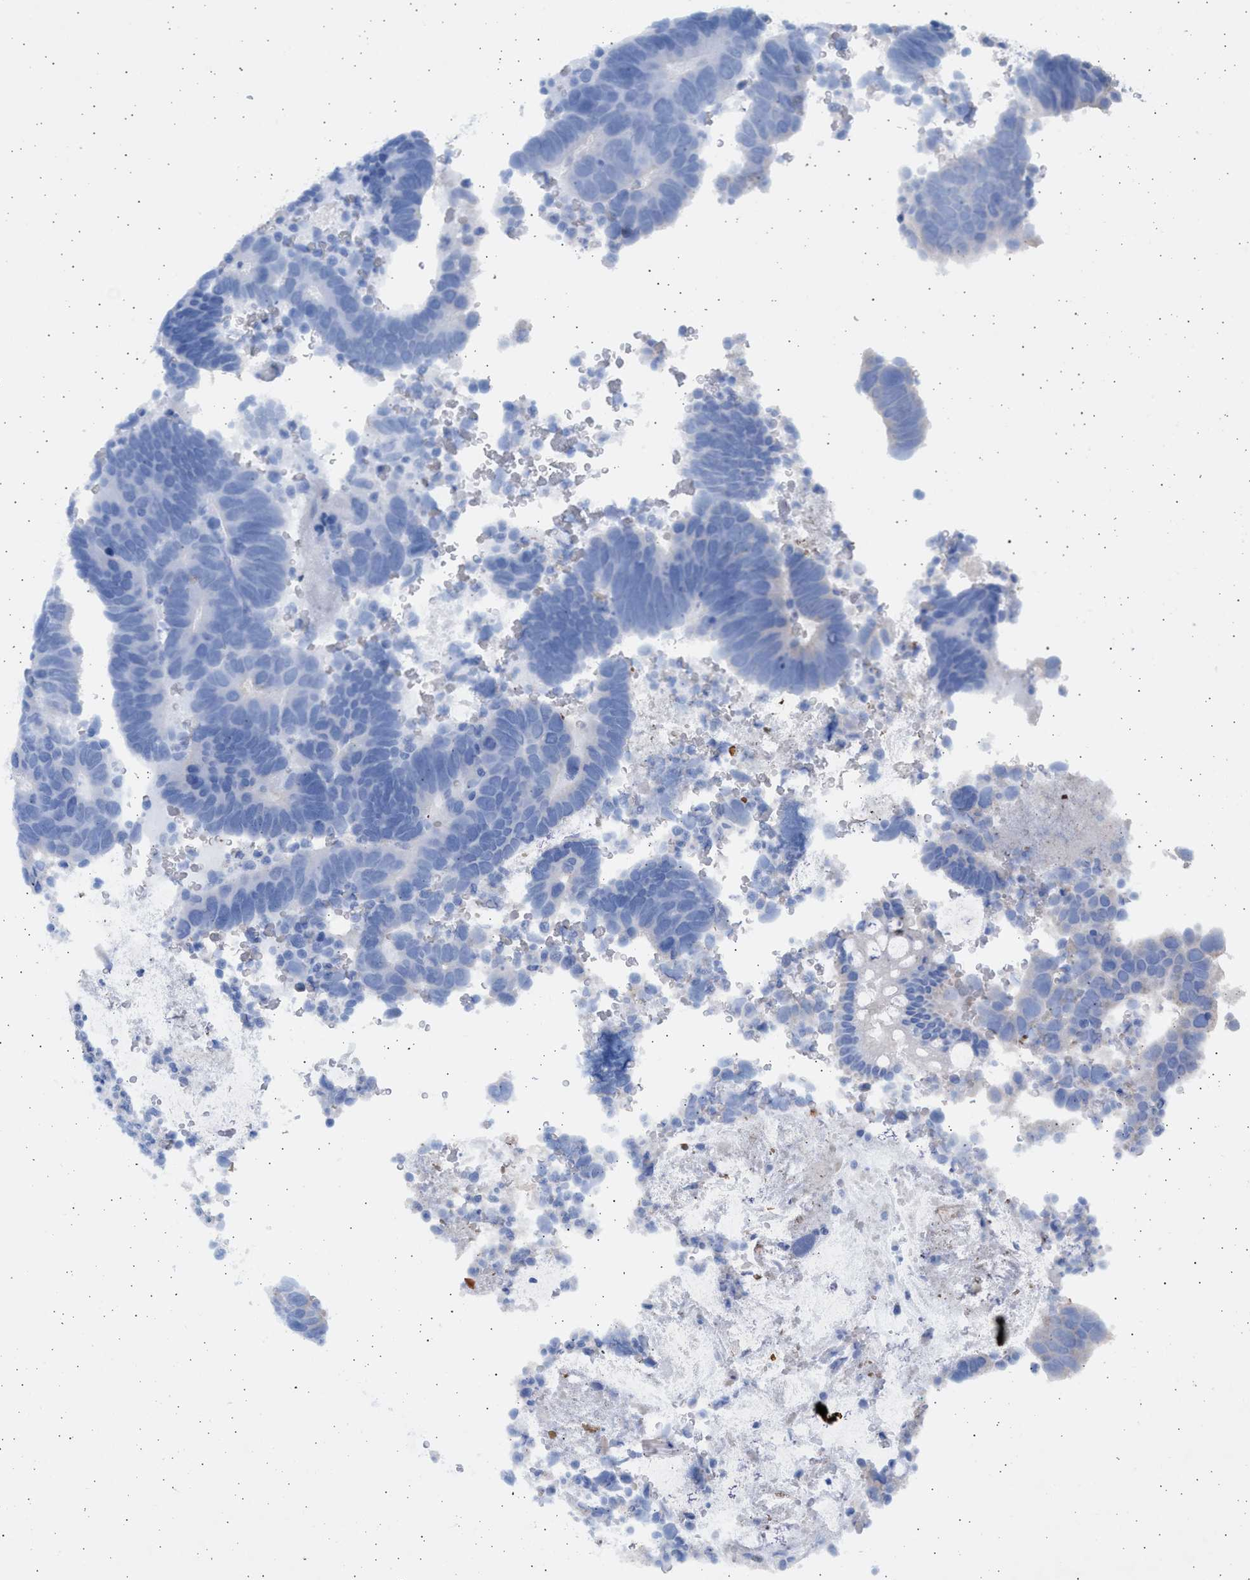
{"staining": {"intensity": "negative", "quantity": "none", "location": "none"}, "tissue": "colorectal cancer", "cell_type": "Tumor cells", "image_type": "cancer", "snomed": [{"axis": "morphology", "description": "Adenocarcinoma, NOS"}, {"axis": "topography", "description": "Colon"}], "caption": "DAB (3,3'-diaminobenzidine) immunohistochemical staining of adenocarcinoma (colorectal) displays no significant staining in tumor cells.", "gene": "NBR1", "patient": {"sex": "male", "age": 56}}